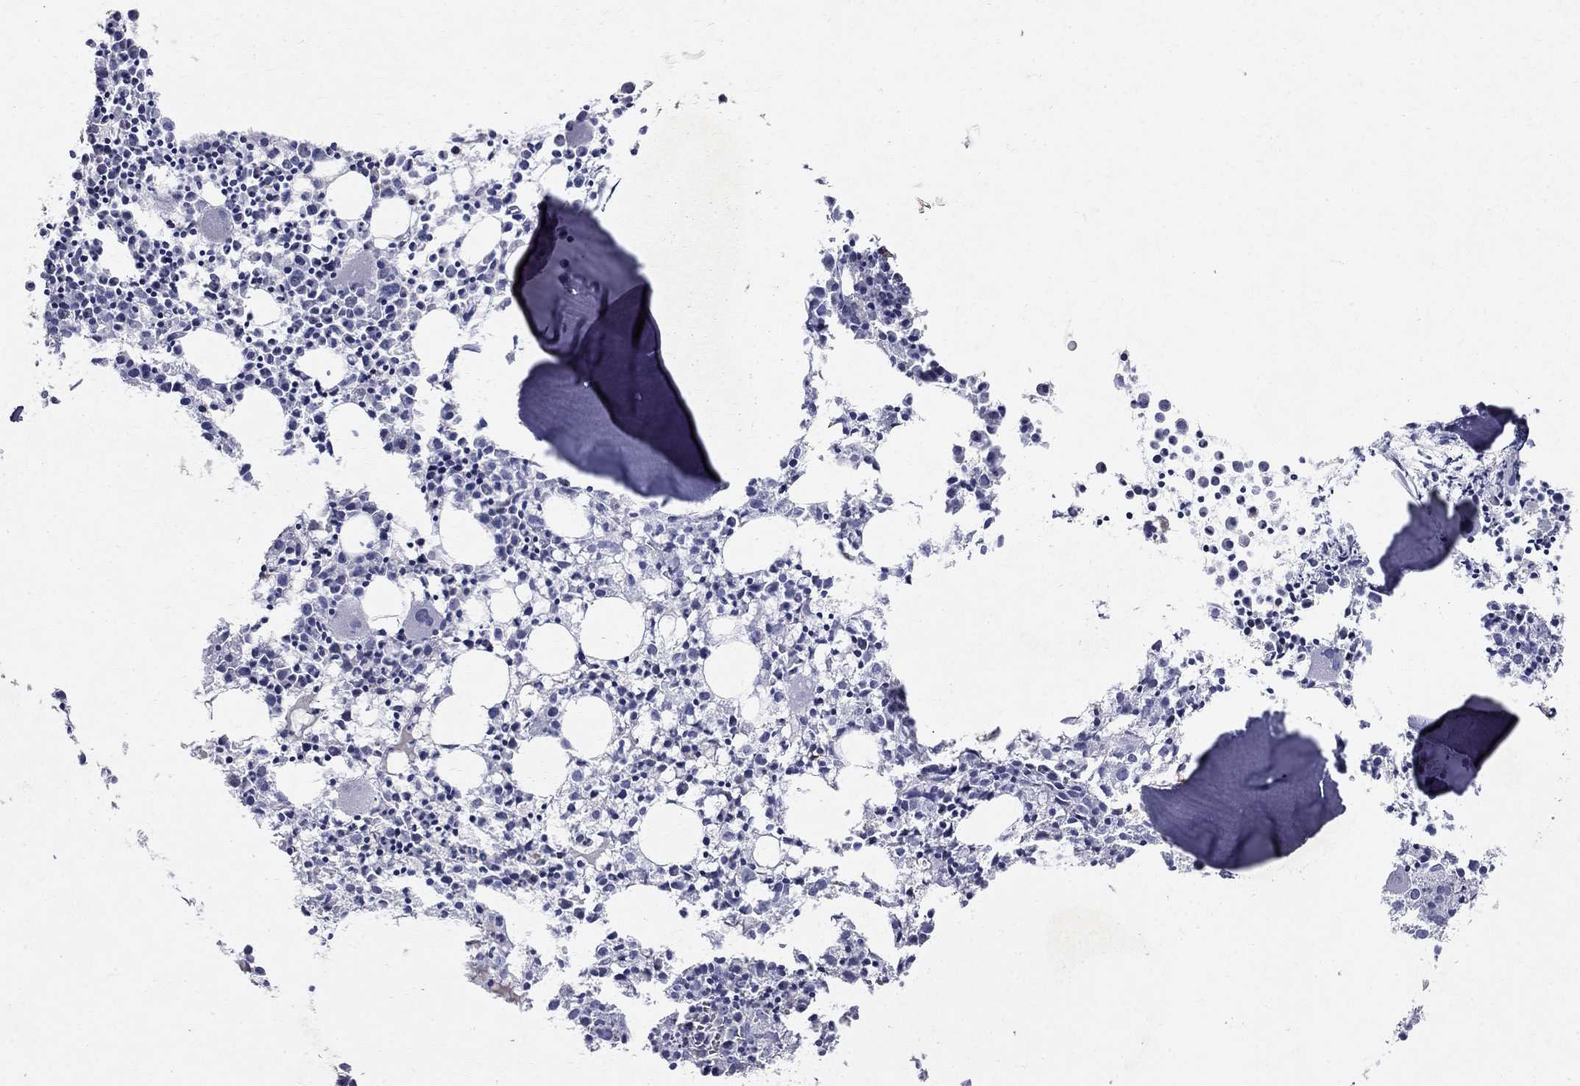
{"staining": {"intensity": "negative", "quantity": "none", "location": "none"}, "tissue": "bone marrow", "cell_type": "Hematopoietic cells", "image_type": "normal", "snomed": [{"axis": "morphology", "description": "Normal tissue, NOS"}, {"axis": "morphology", "description": "Inflammation, NOS"}, {"axis": "topography", "description": "Bone marrow"}], "caption": "DAB (3,3'-diaminobenzidine) immunohistochemical staining of unremarkable human bone marrow demonstrates no significant positivity in hematopoietic cells.", "gene": "CLIC6", "patient": {"sex": "male", "age": 3}}